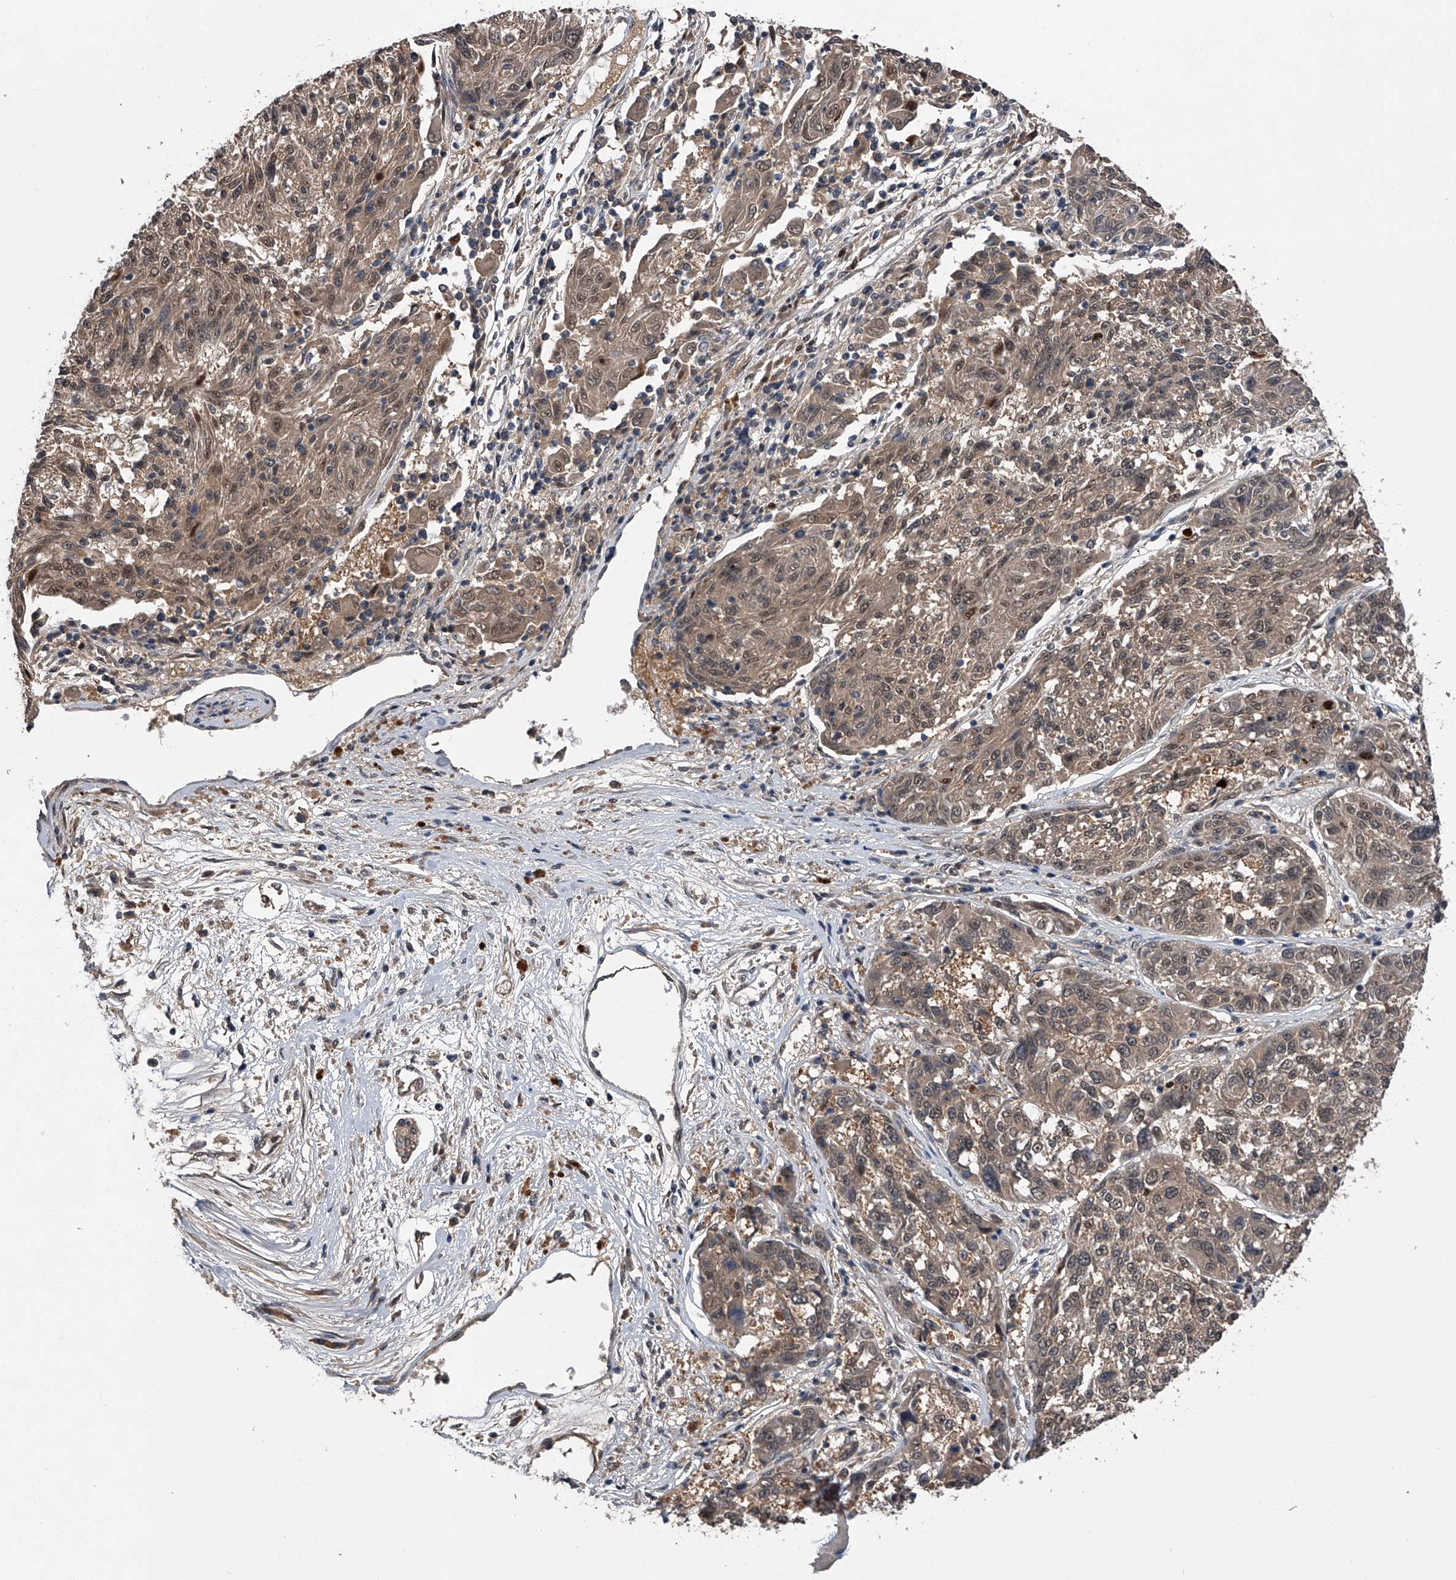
{"staining": {"intensity": "moderate", "quantity": ">75%", "location": "cytoplasmic/membranous"}, "tissue": "melanoma", "cell_type": "Tumor cells", "image_type": "cancer", "snomed": [{"axis": "morphology", "description": "Malignant melanoma, NOS"}, {"axis": "topography", "description": "Skin"}], "caption": "DAB (3,3'-diaminobenzidine) immunohistochemical staining of human melanoma displays moderate cytoplasmic/membranous protein expression in about >75% of tumor cells. Nuclei are stained in blue.", "gene": "SLC12A8", "patient": {"sex": "male", "age": 53}}